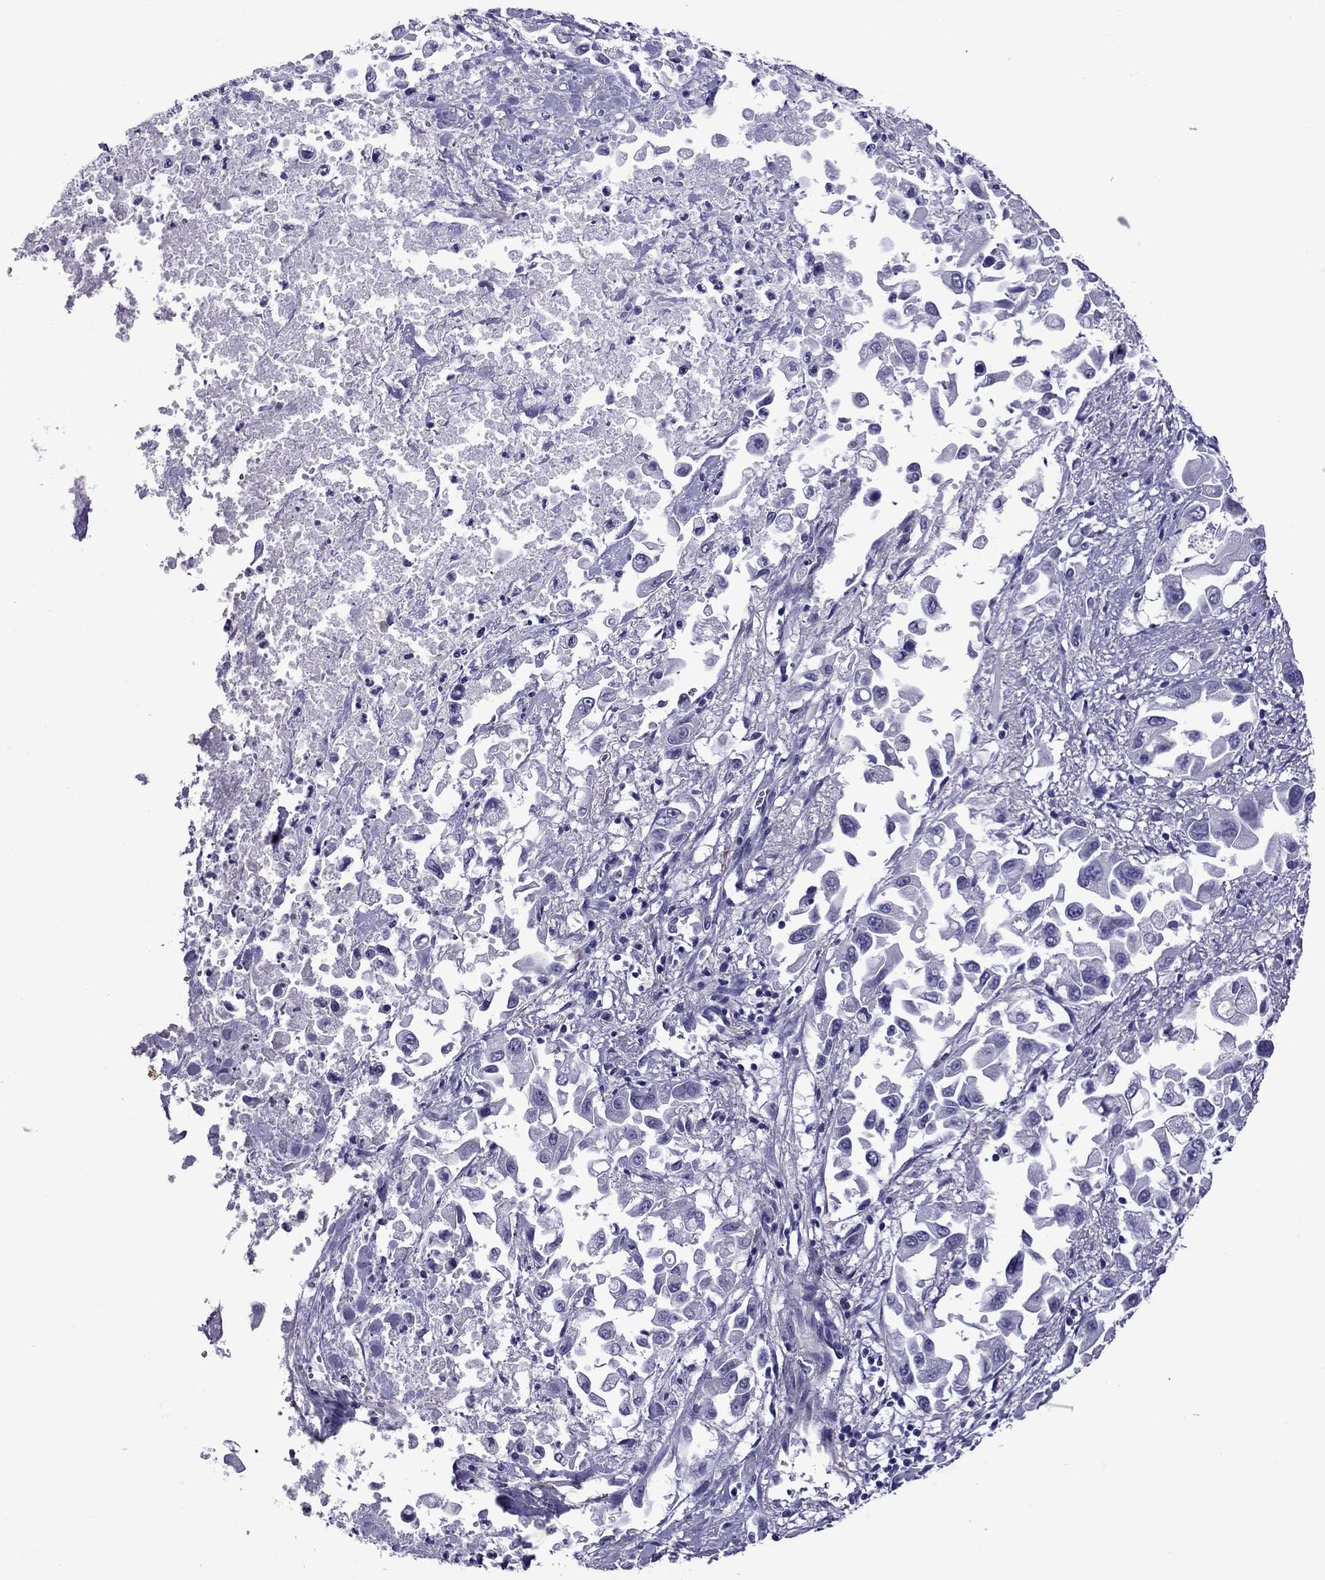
{"staining": {"intensity": "negative", "quantity": "none", "location": "none"}, "tissue": "pancreatic cancer", "cell_type": "Tumor cells", "image_type": "cancer", "snomed": [{"axis": "morphology", "description": "Adenocarcinoma, NOS"}, {"axis": "topography", "description": "Pancreas"}], "caption": "Tumor cells show no significant protein positivity in pancreatic adenocarcinoma. Nuclei are stained in blue.", "gene": "CHRNA5", "patient": {"sex": "female", "age": 83}}